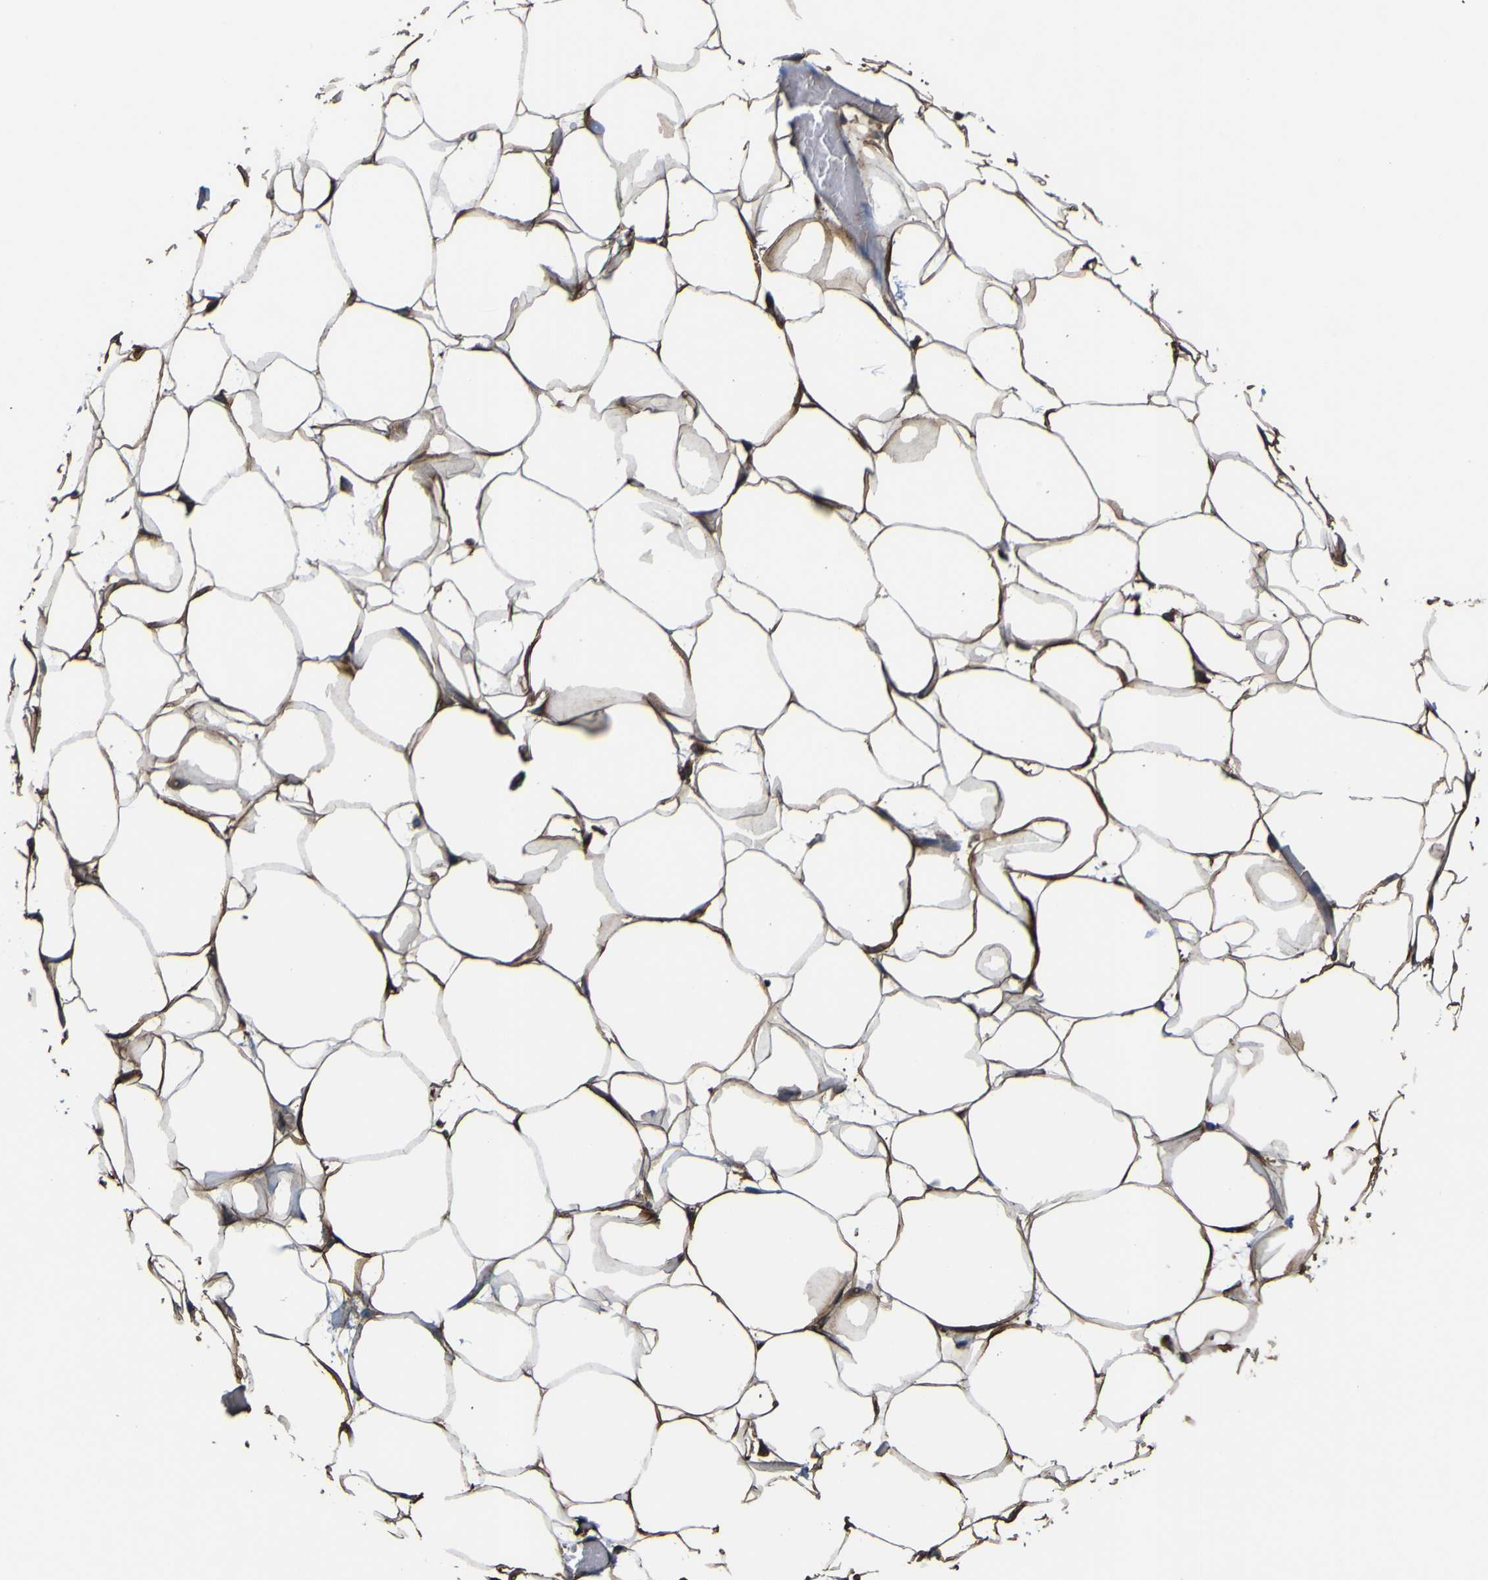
{"staining": {"intensity": "strong", "quantity": ">75%", "location": "cytoplasmic/membranous"}, "tissue": "adipose tissue", "cell_type": "Adipocytes", "image_type": "normal", "snomed": [{"axis": "morphology", "description": "Normal tissue, NOS"}, {"axis": "topography", "description": "Breast"}, {"axis": "topography", "description": "Adipose tissue"}], "caption": "Adipose tissue stained for a protein displays strong cytoplasmic/membranous positivity in adipocytes.", "gene": "FBXO30", "patient": {"sex": "female", "age": 25}}